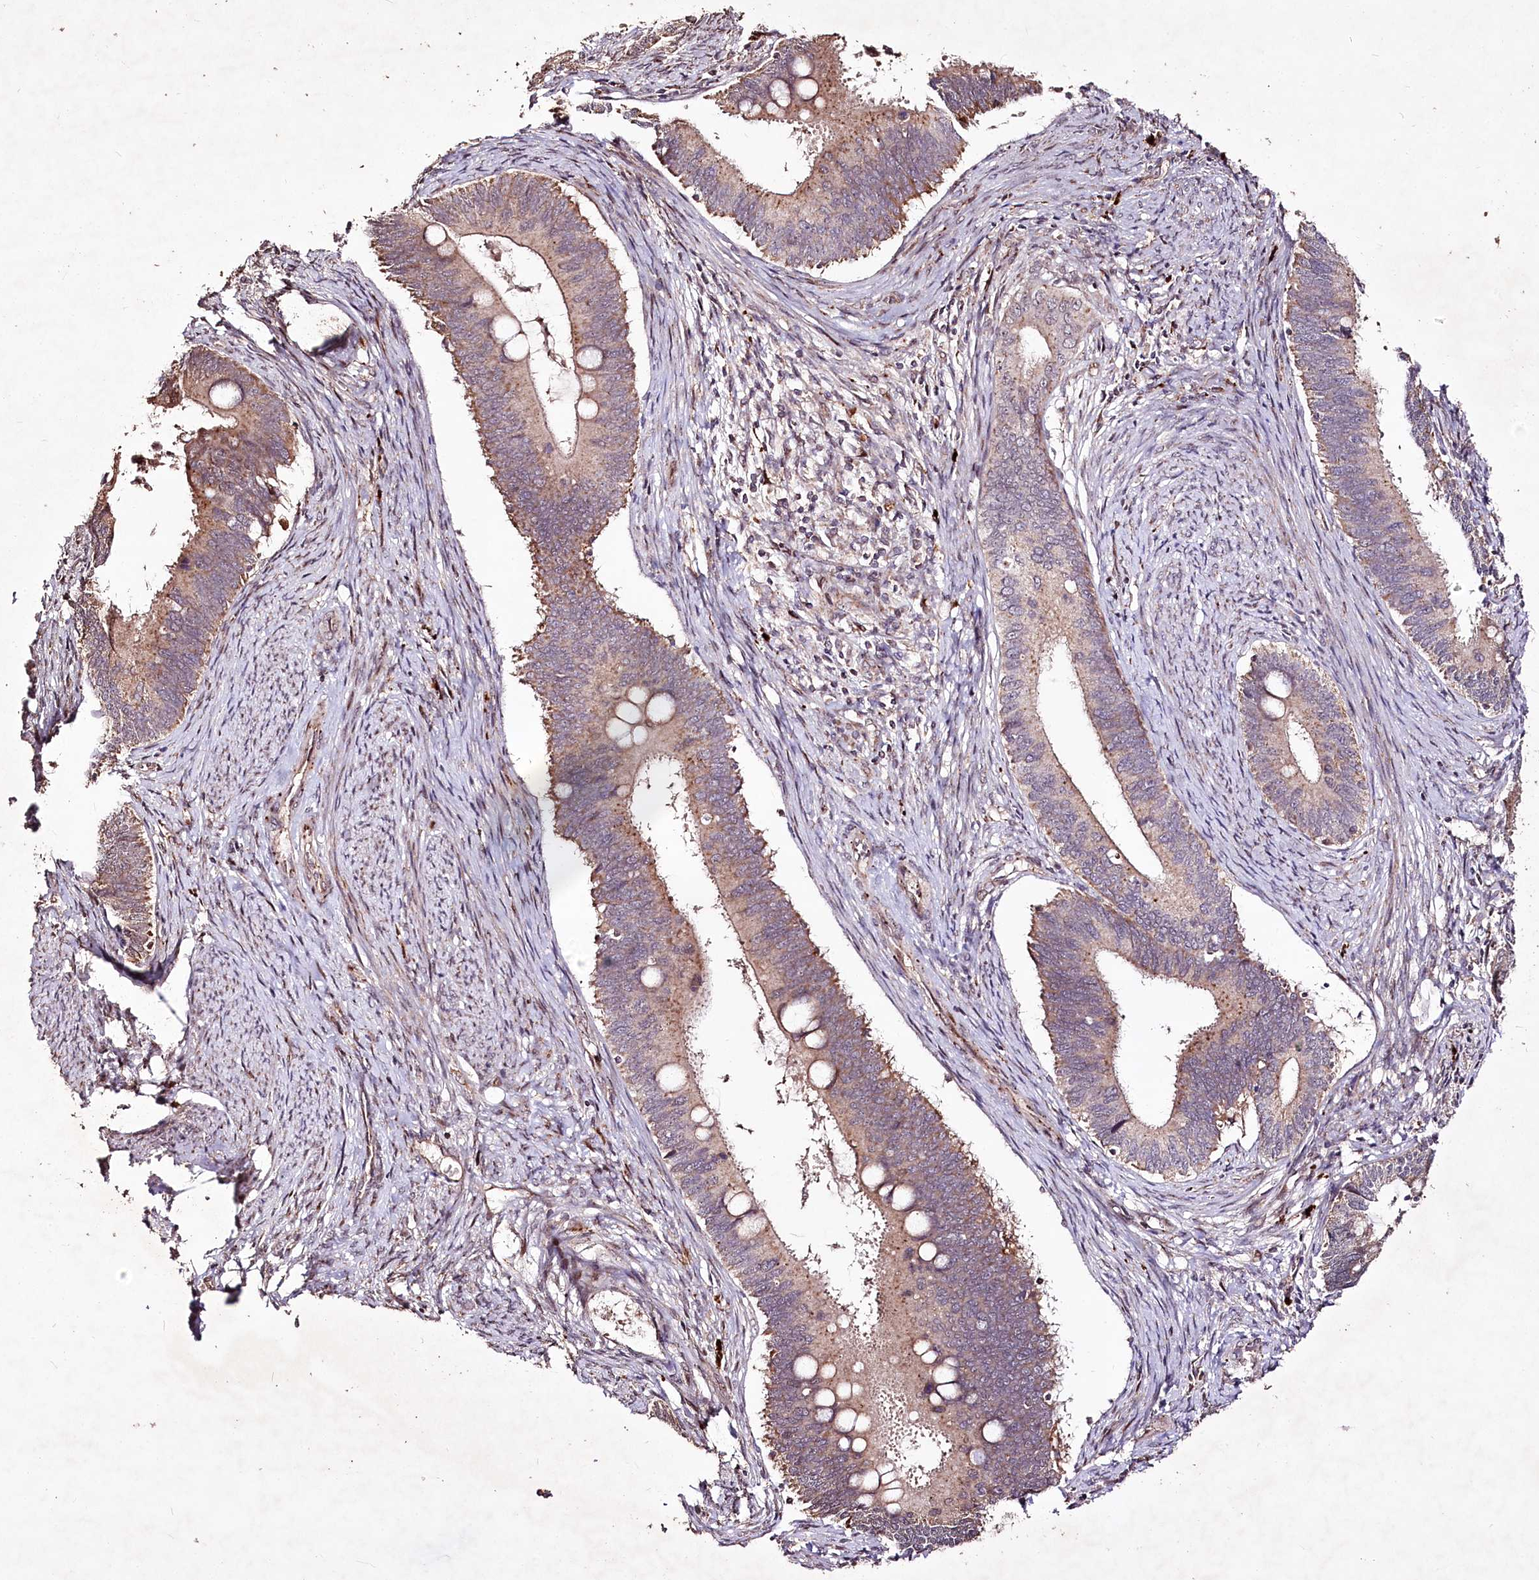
{"staining": {"intensity": "weak", "quantity": ">75%", "location": "cytoplasmic/membranous"}, "tissue": "cervical cancer", "cell_type": "Tumor cells", "image_type": "cancer", "snomed": [{"axis": "morphology", "description": "Adenocarcinoma, NOS"}, {"axis": "topography", "description": "Cervix"}], "caption": "IHC (DAB) staining of cervical cancer (adenocarcinoma) demonstrates weak cytoplasmic/membranous protein expression in approximately >75% of tumor cells.", "gene": "CARD19", "patient": {"sex": "female", "age": 42}}